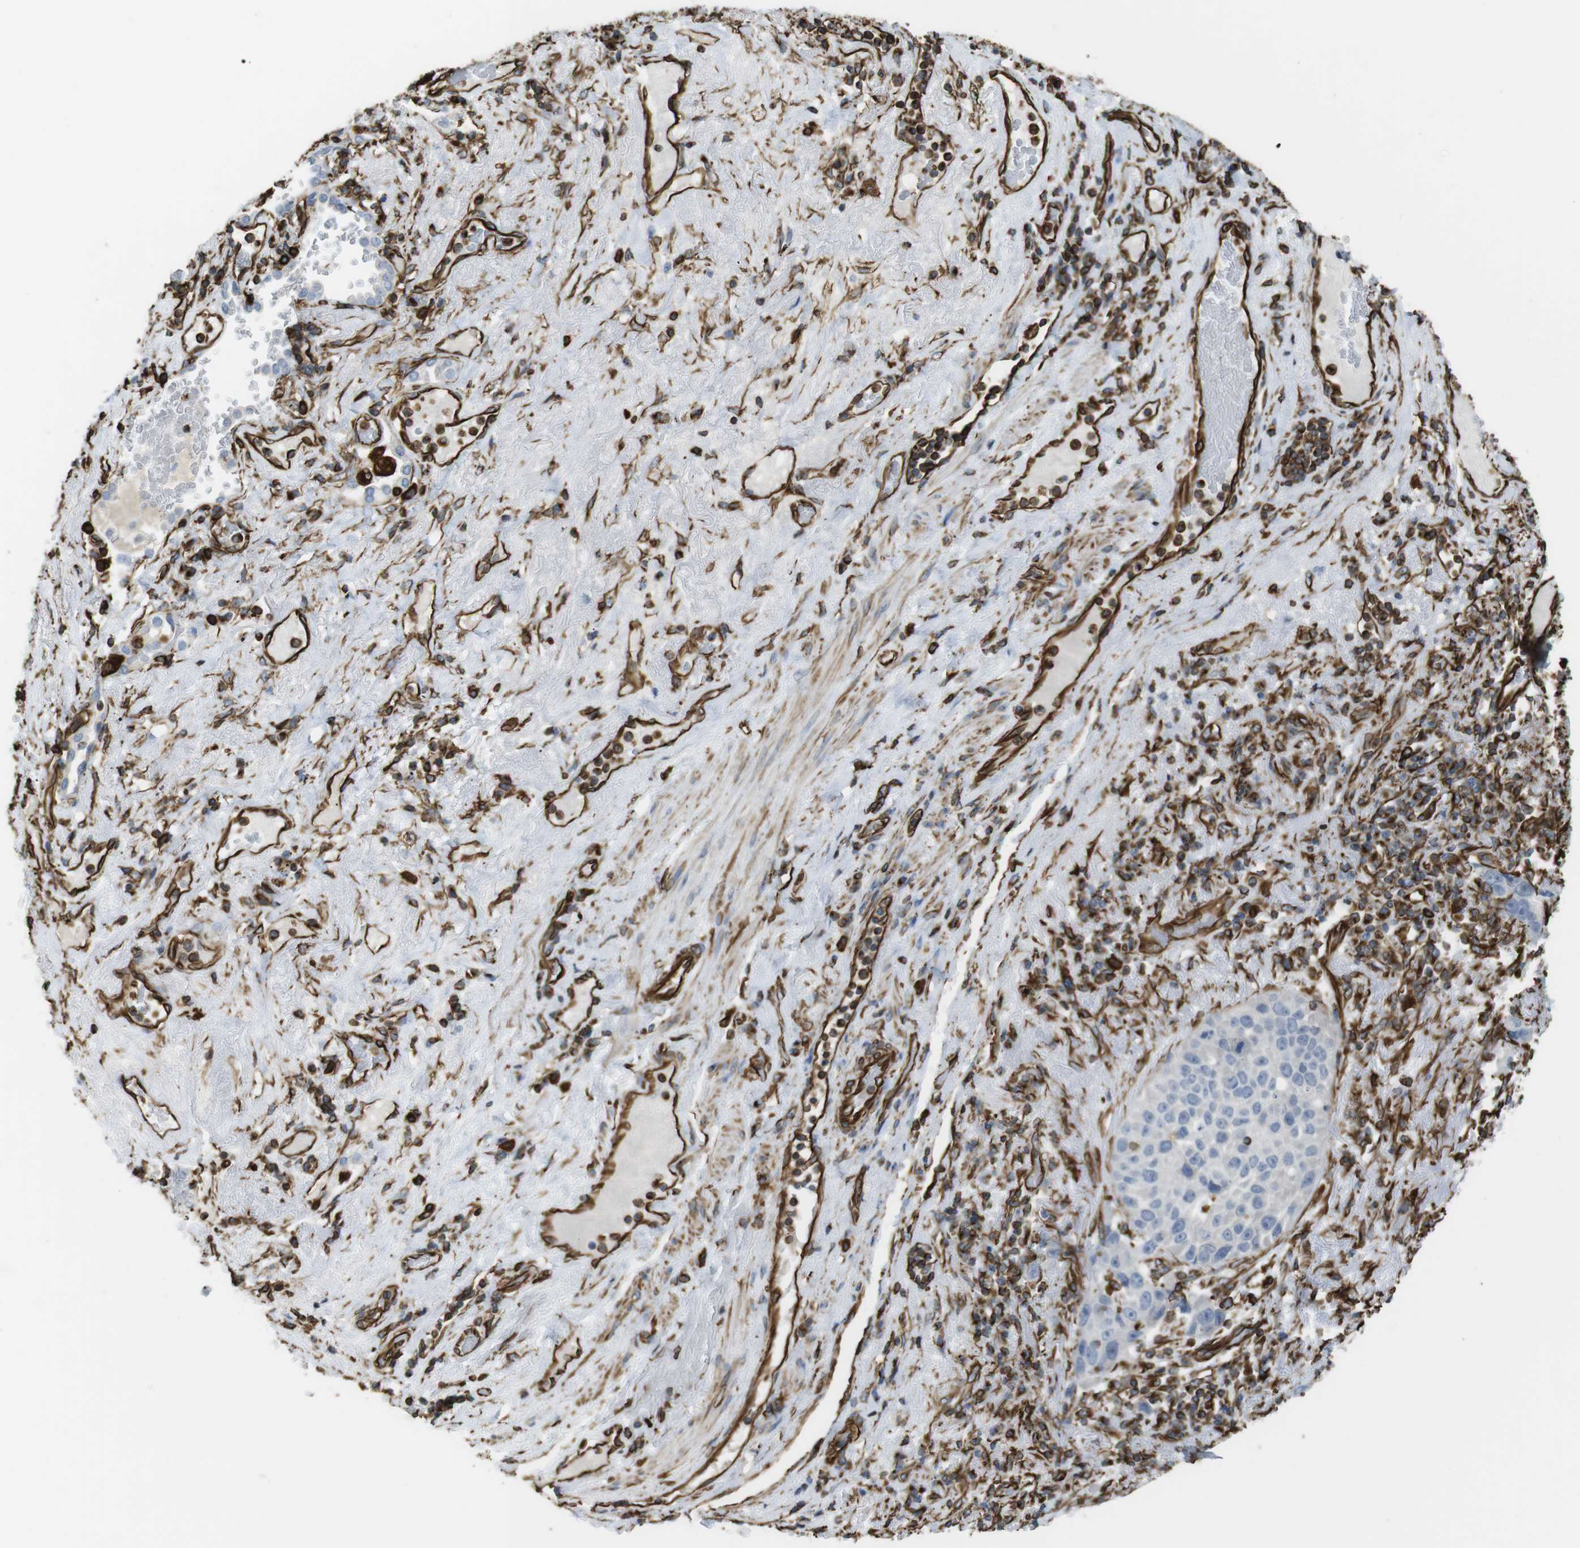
{"staining": {"intensity": "negative", "quantity": "none", "location": "none"}, "tissue": "lung cancer", "cell_type": "Tumor cells", "image_type": "cancer", "snomed": [{"axis": "morphology", "description": "Squamous cell carcinoma, NOS"}, {"axis": "topography", "description": "Lung"}], "caption": "Immunohistochemistry of human lung squamous cell carcinoma displays no positivity in tumor cells.", "gene": "RALGPS1", "patient": {"sex": "male", "age": 57}}